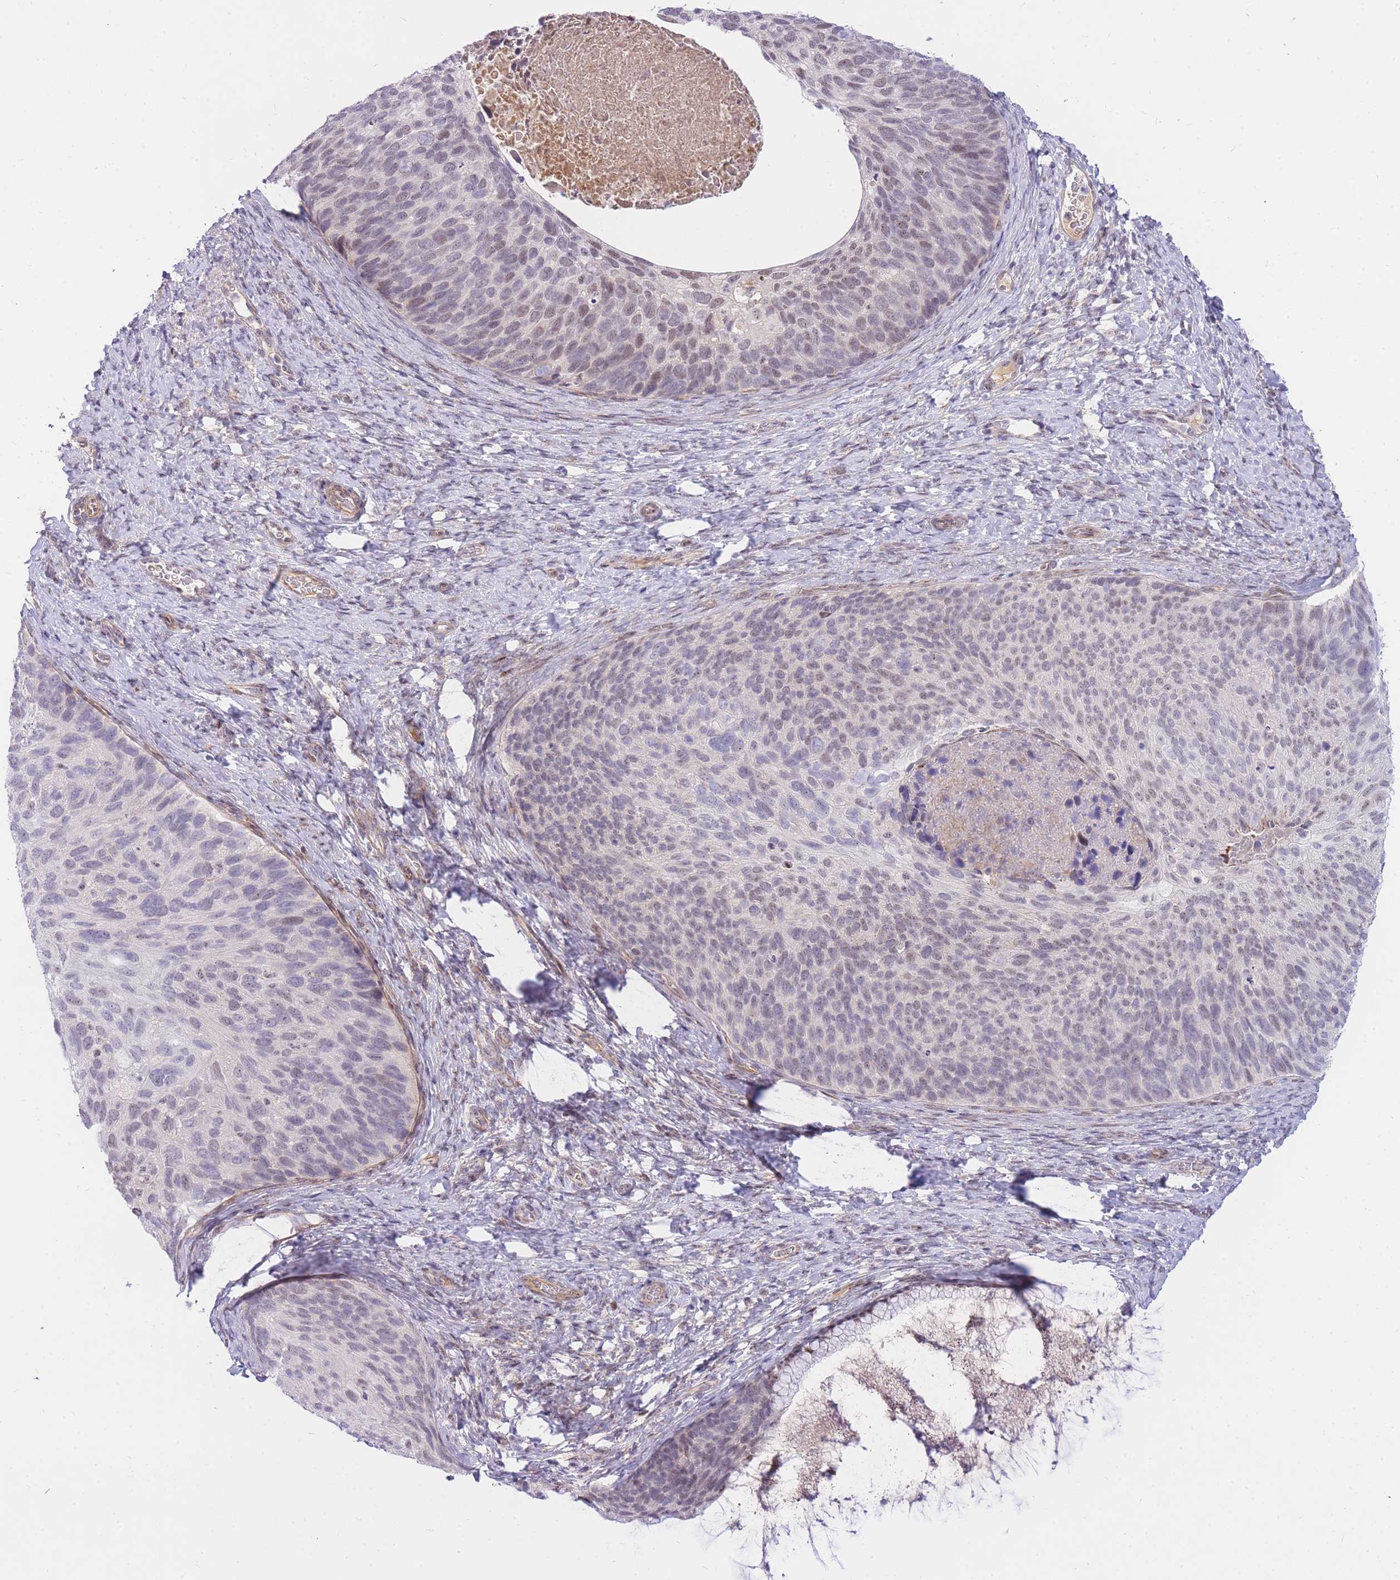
{"staining": {"intensity": "moderate", "quantity": "25%-75%", "location": "nuclear"}, "tissue": "cervical cancer", "cell_type": "Tumor cells", "image_type": "cancer", "snomed": [{"axis": "morphology", "description": "Squamous cell carcinoma, NOS"}, {"axis": "topography", "description": "Cervix"}], "caption": "This is an image of IHC staining of cervical cancer, which shows moderate expression in the nuclear of tumor cells.", "gene": "TLE2", "patient": {"sex": "female", "age": 80}}